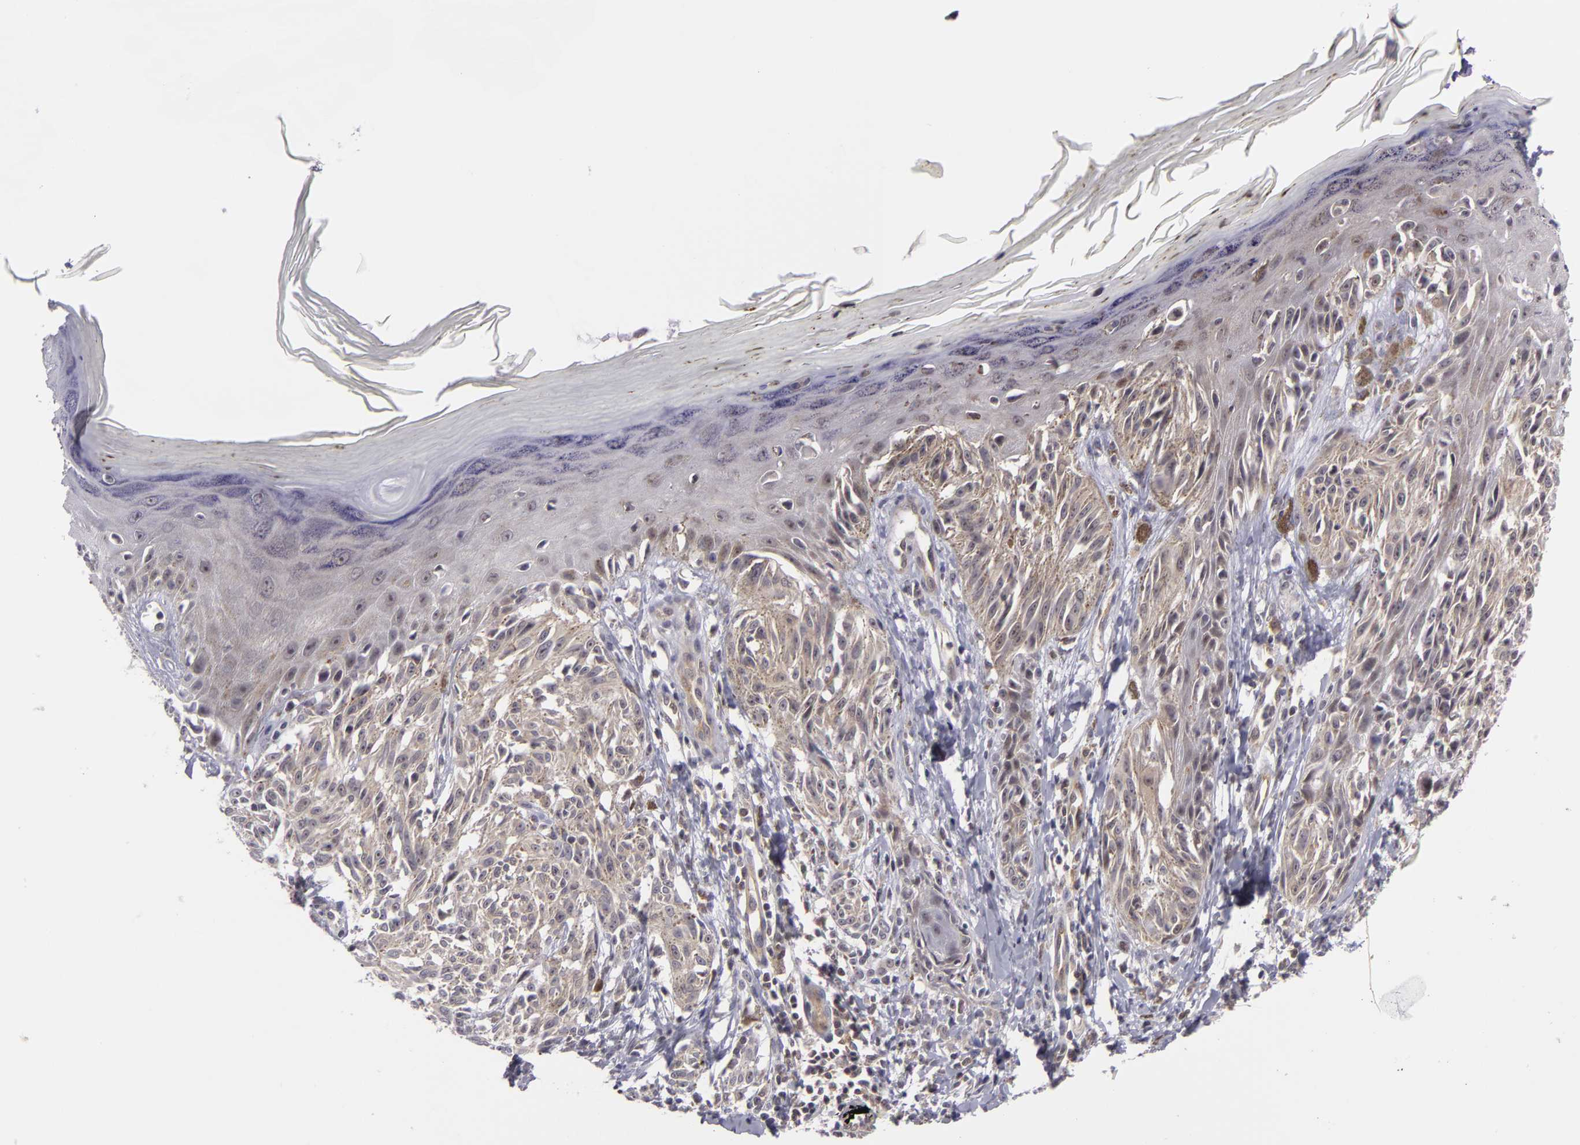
{"staining": {"intensity": "weak", "quantity": "25%-75%", "location": "cytoplasmic/membranous"}, "tissue": "melanoma", "cell_type": "Tumor cells", "image_type": "cancer", "snomed": [{"axis": "morphology", "description": "Malignant melanoma, NOS"}, {"axis": "topography", "description": "Skin"}], "caption": "The image displays a brown stain indicating the presence of a protein in the cytoplasmic/membranous of tumor cells in melanoma. (DAB (3,3'-diaminobenzidine) IHC, brown staining for protein, blue staining for nuclei).", "gene": "BCL10", "patient": {"sex": "female", "age": 77}}